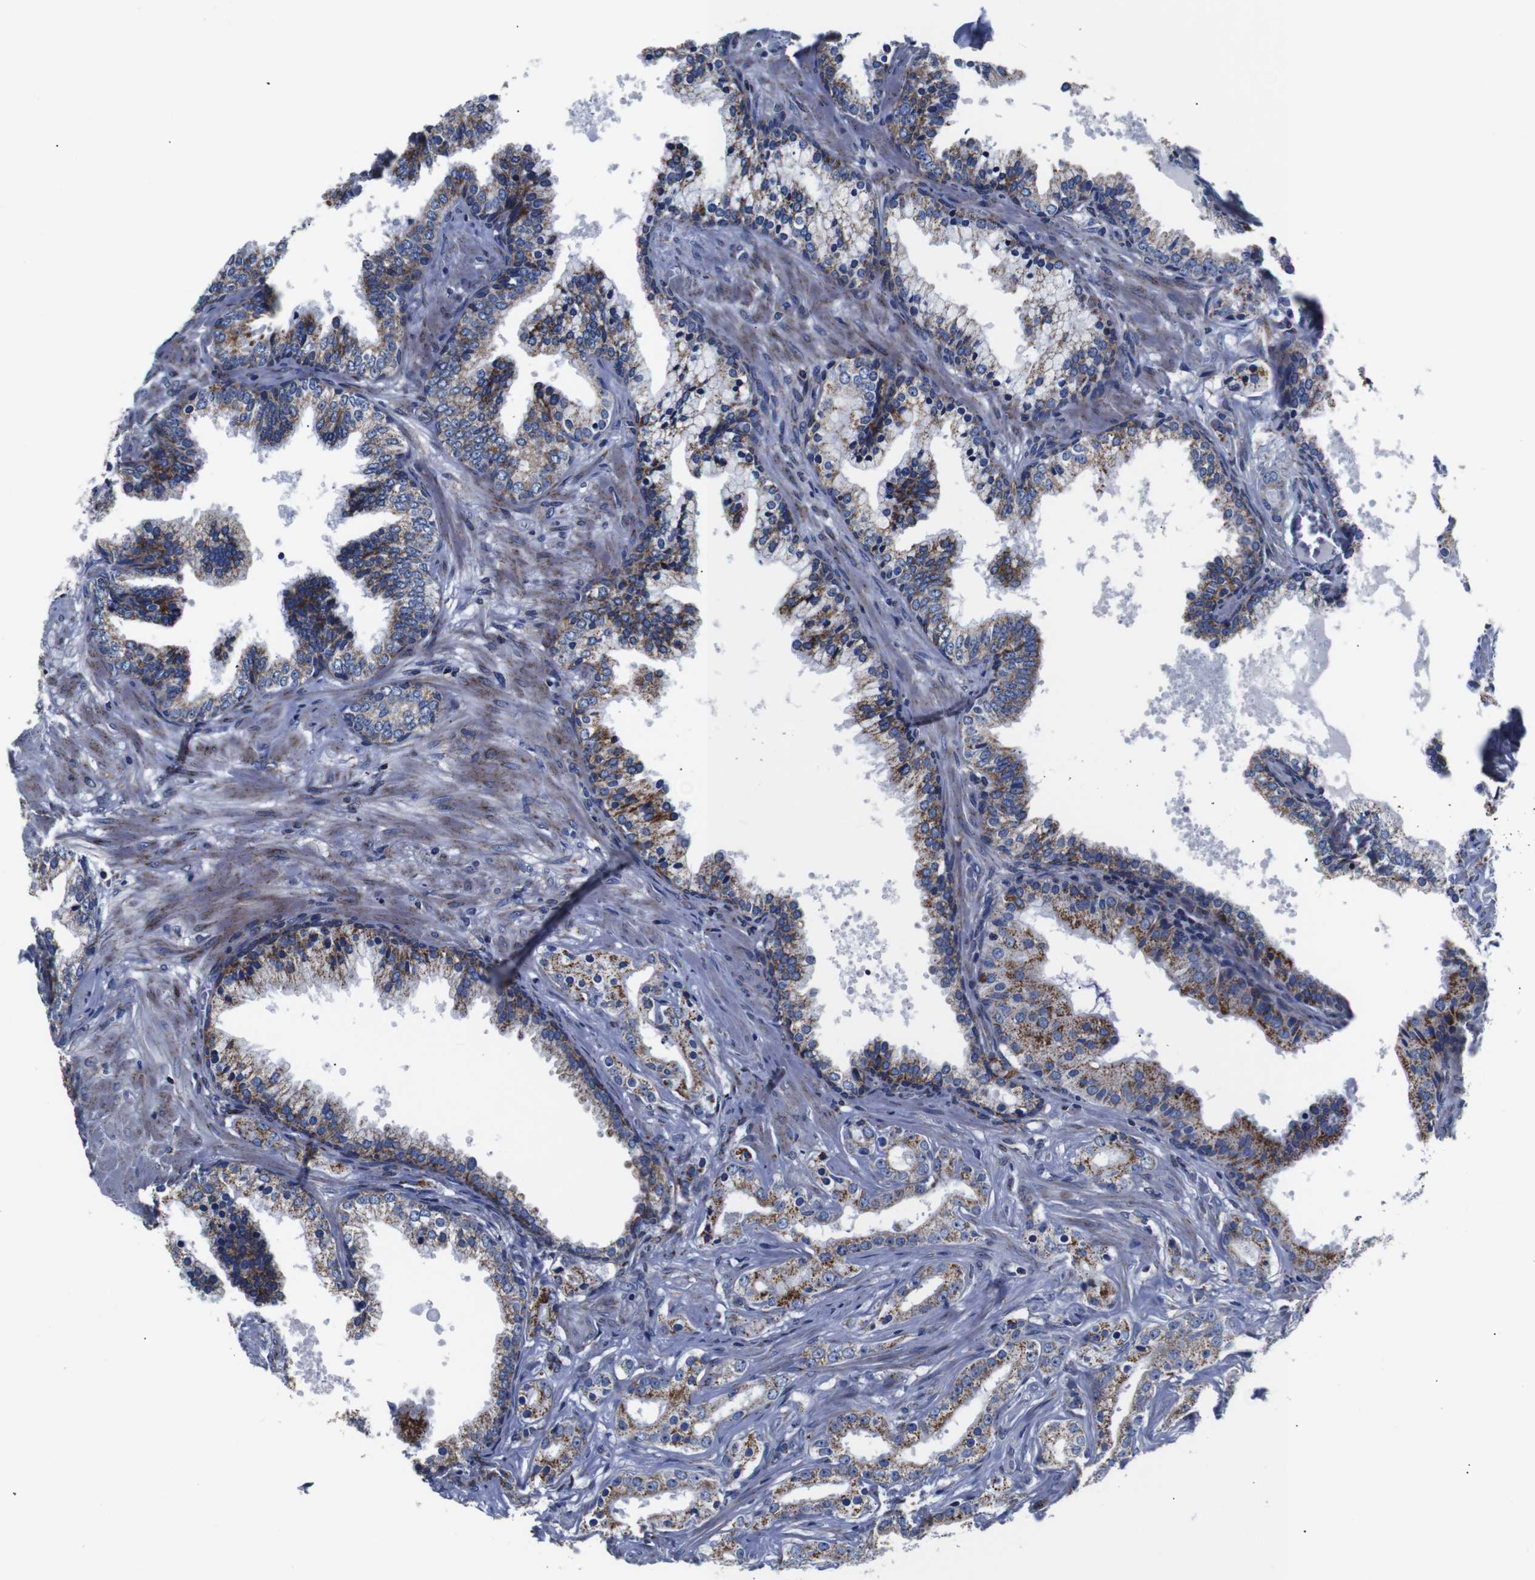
{"staining": {"intensity": "moderate", "quantity": ">75%", "location": "cytoplasmic/membranous"}, "tissue": "prostate cancer", "cell_type": "Tumor cells", "image_type": "cancer", "snomed": [{"axis": "morphology", "description": "Adenocarcinoma, Low grade"}, {"axis": "topography", "description": "Prostate"}], "caption": "Immunohistochemical staining of prostate low-grade adenocarcinoma demonstrates moderate cytoplasmic/membranous protein expression in approximately >75% of tumor cells. (IHC, brightfield microscopy, high magnification).", "gene": "FKBP9", "patient": {"sex": "male", "age": 59}}